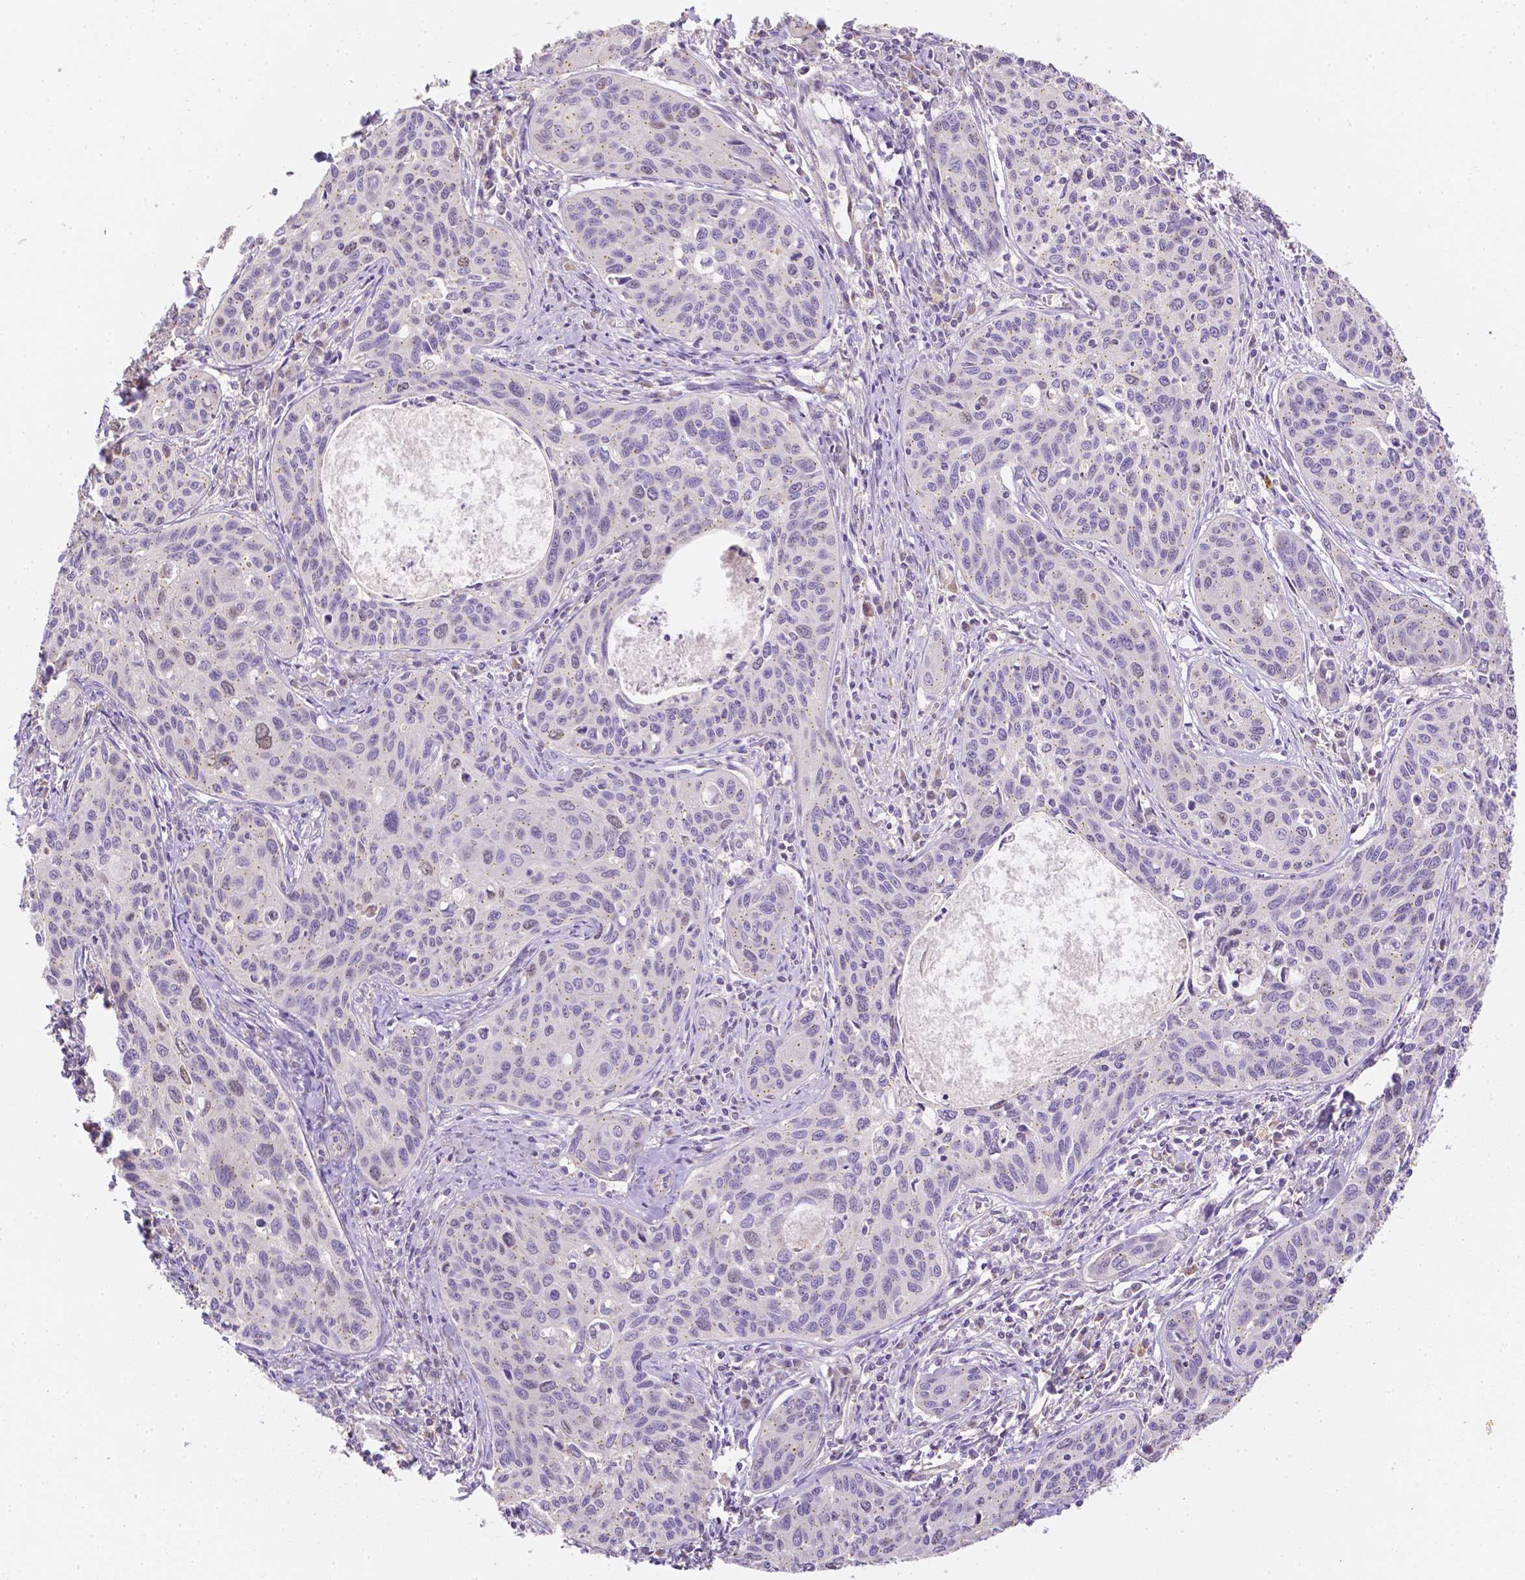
{"staining": {"intensity": "negative", "quantity": "none", "location": "none"}, "tissue": "cervical cancer", "cell_type": "Tumor cells", "image_type": "cancer", "snomed": [{"axis": "morphology", "description": "Squamous cell carcinoma, NOS"}, {"axis": "topography", "description": "Cervix"}], "caption": "The immunohistochemistry histopathology image has no significant positivity in tumor cells of cervical cancer (squamous cell carcinoma) tissue.", "gene": "C10orf67", "patient": {"sex": "female", "age": 31}}